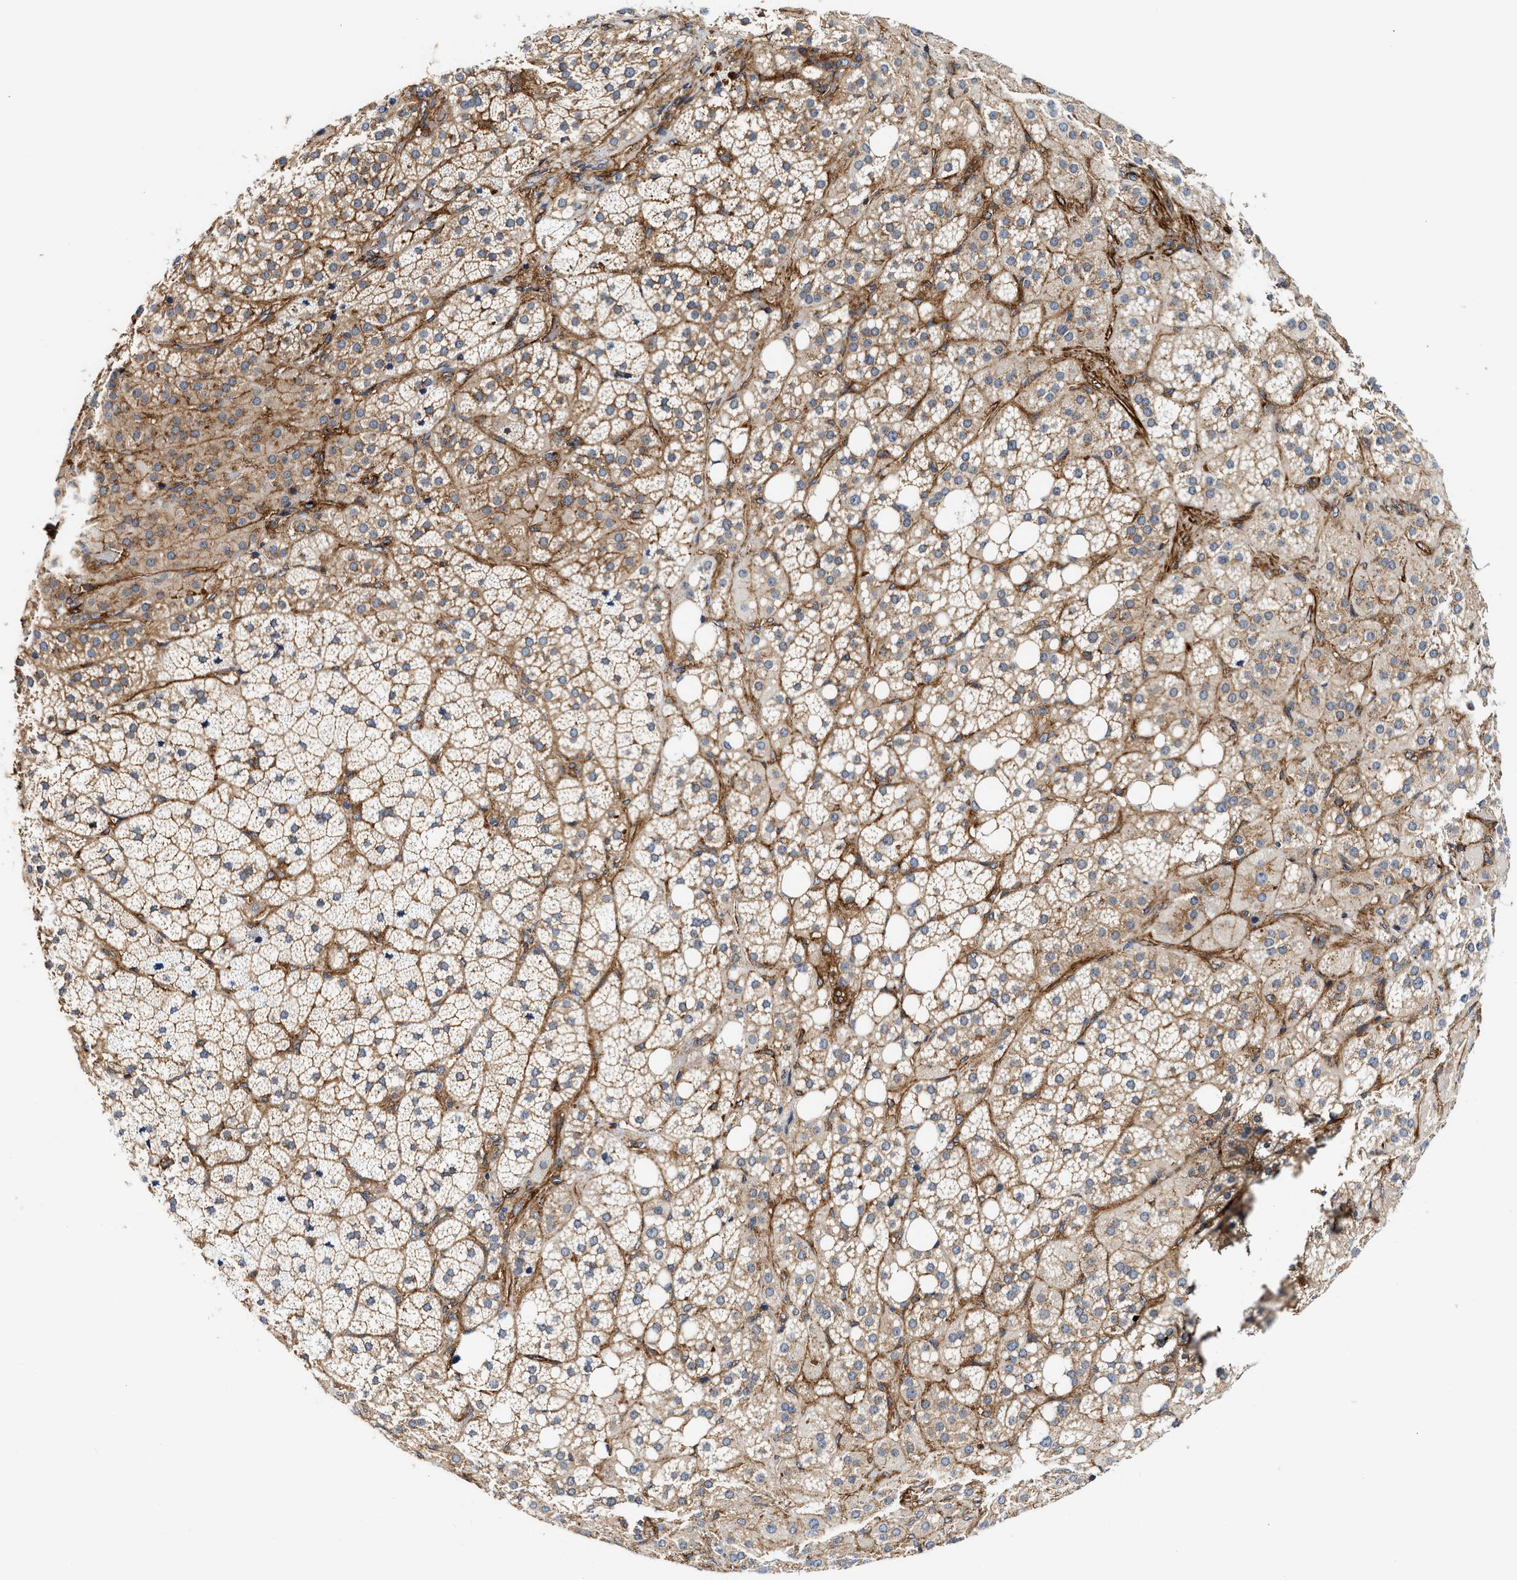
{"staining": {"intensity": "moderate", "quantity": ">75%", "location": "cytoplasmic/membranous"}, "tissue": "adrenal gland", "cell_type": "Glandular cells", "image_type": "normal", "snomed": [{"axis": "morphology", "description": "Normal tissue, NOS"}, {"axis": "topography", "description": "Adrenal gland"}], "caption": "Brown immunohistochemical staining in unremarkable adrenal gland shows moderate cytoplasmic/membranous positivity in approximately >75% of glandular cells.", "gene": "HIP1", "patient": {"sex": "female", "age": 59}}